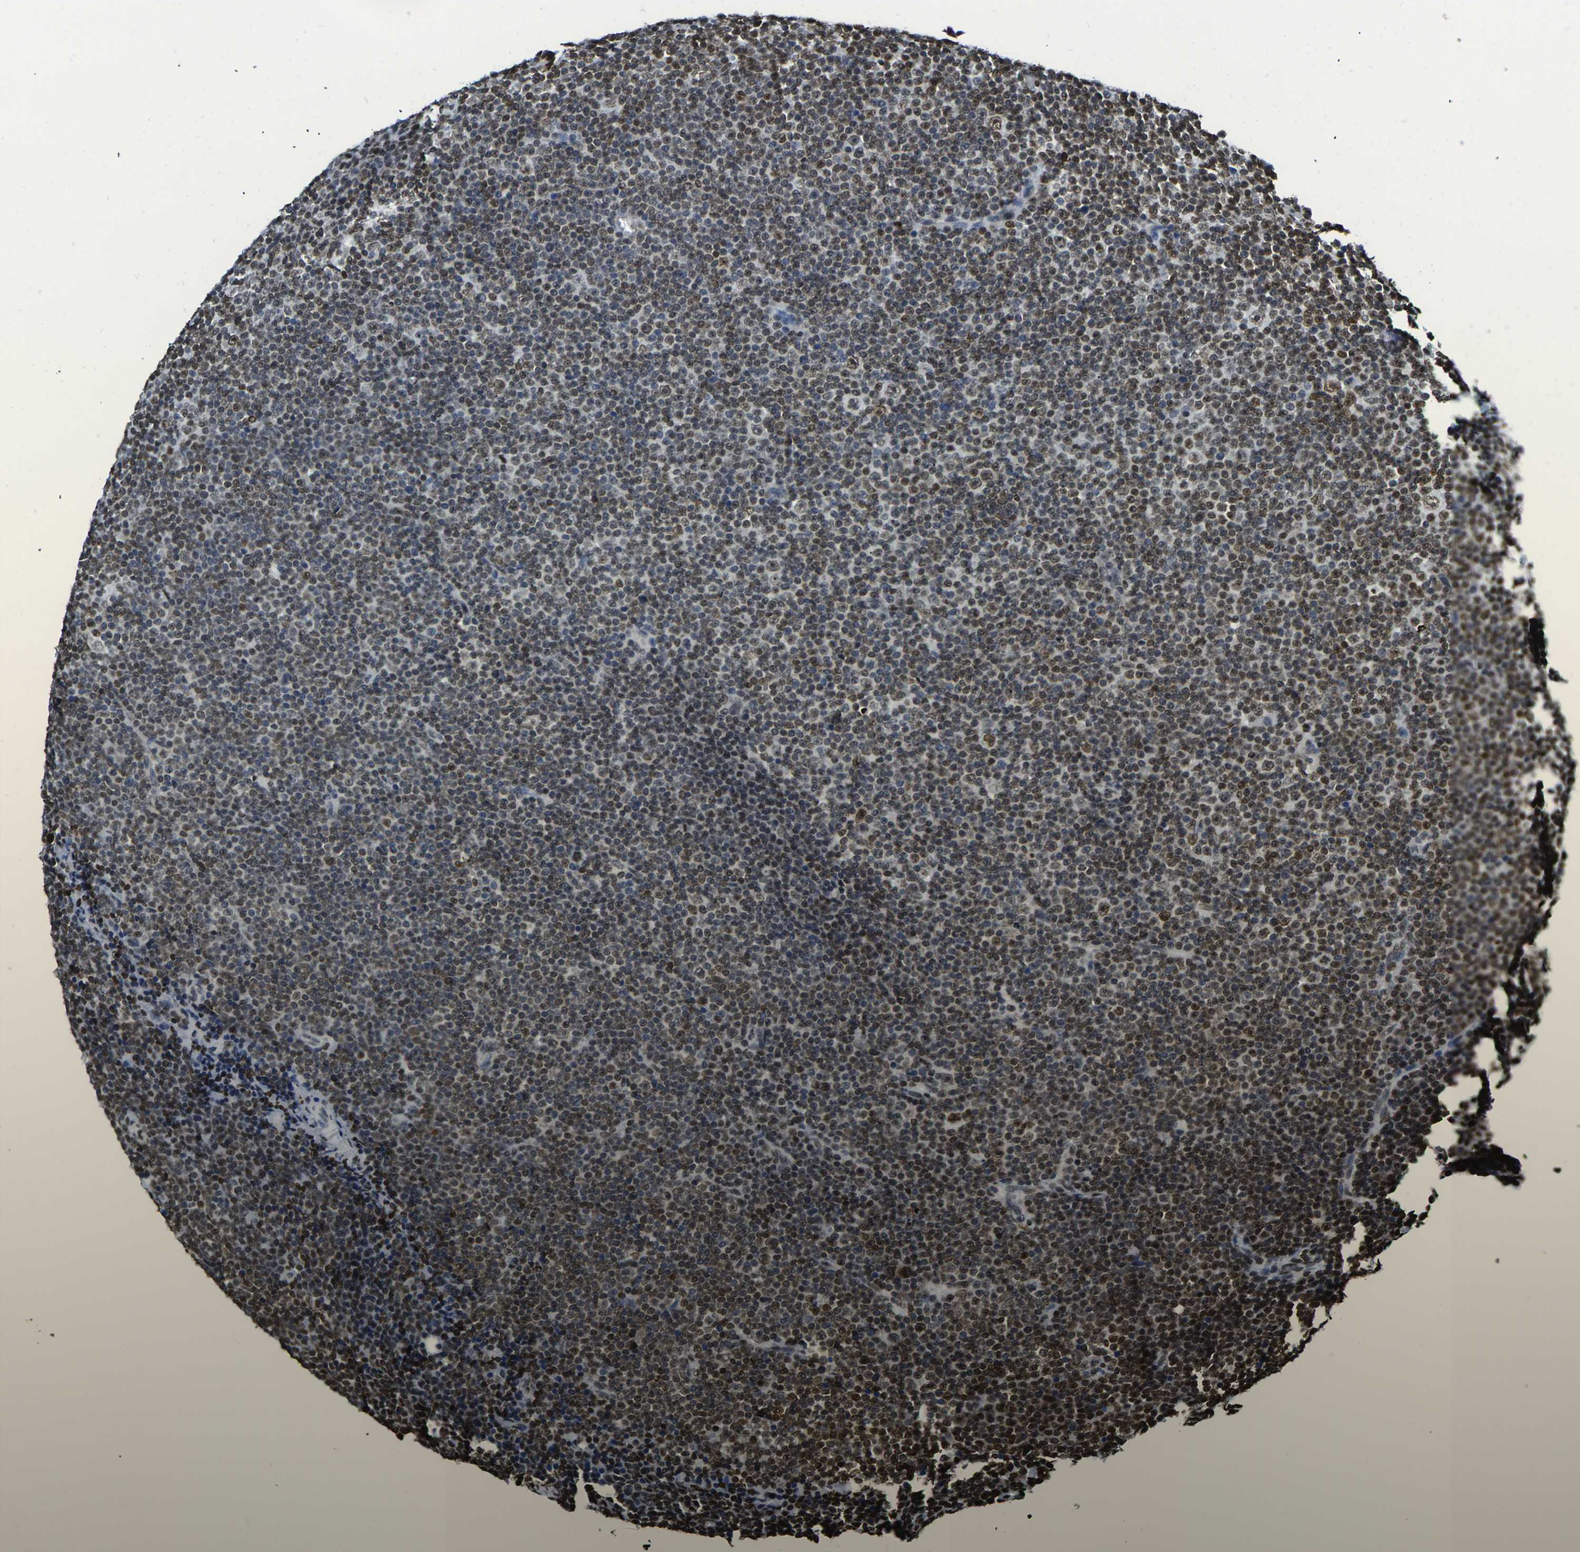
{"staining": {"intensity": "moderate", "quantity": ">75%", "location": "nuclear"}, "tissue": "lymphoma", "cell_type": "Tumor cells", "image_type": "cancer", "snomed": [{"axis": "morphology", "description": "Malignant lymphoma, non-Hodgkin's type, Low grade"}, {"axis": "topography", "description": "Lymph node"}], "caption": "The immunohistochemical stain labels moderate nuclear staining in tumor cells of low-grade malignant lymphoma, non-Hodgkin's type tissue.", "gene": "H2AX", "patient": {"sex": "female", "age": 67}}